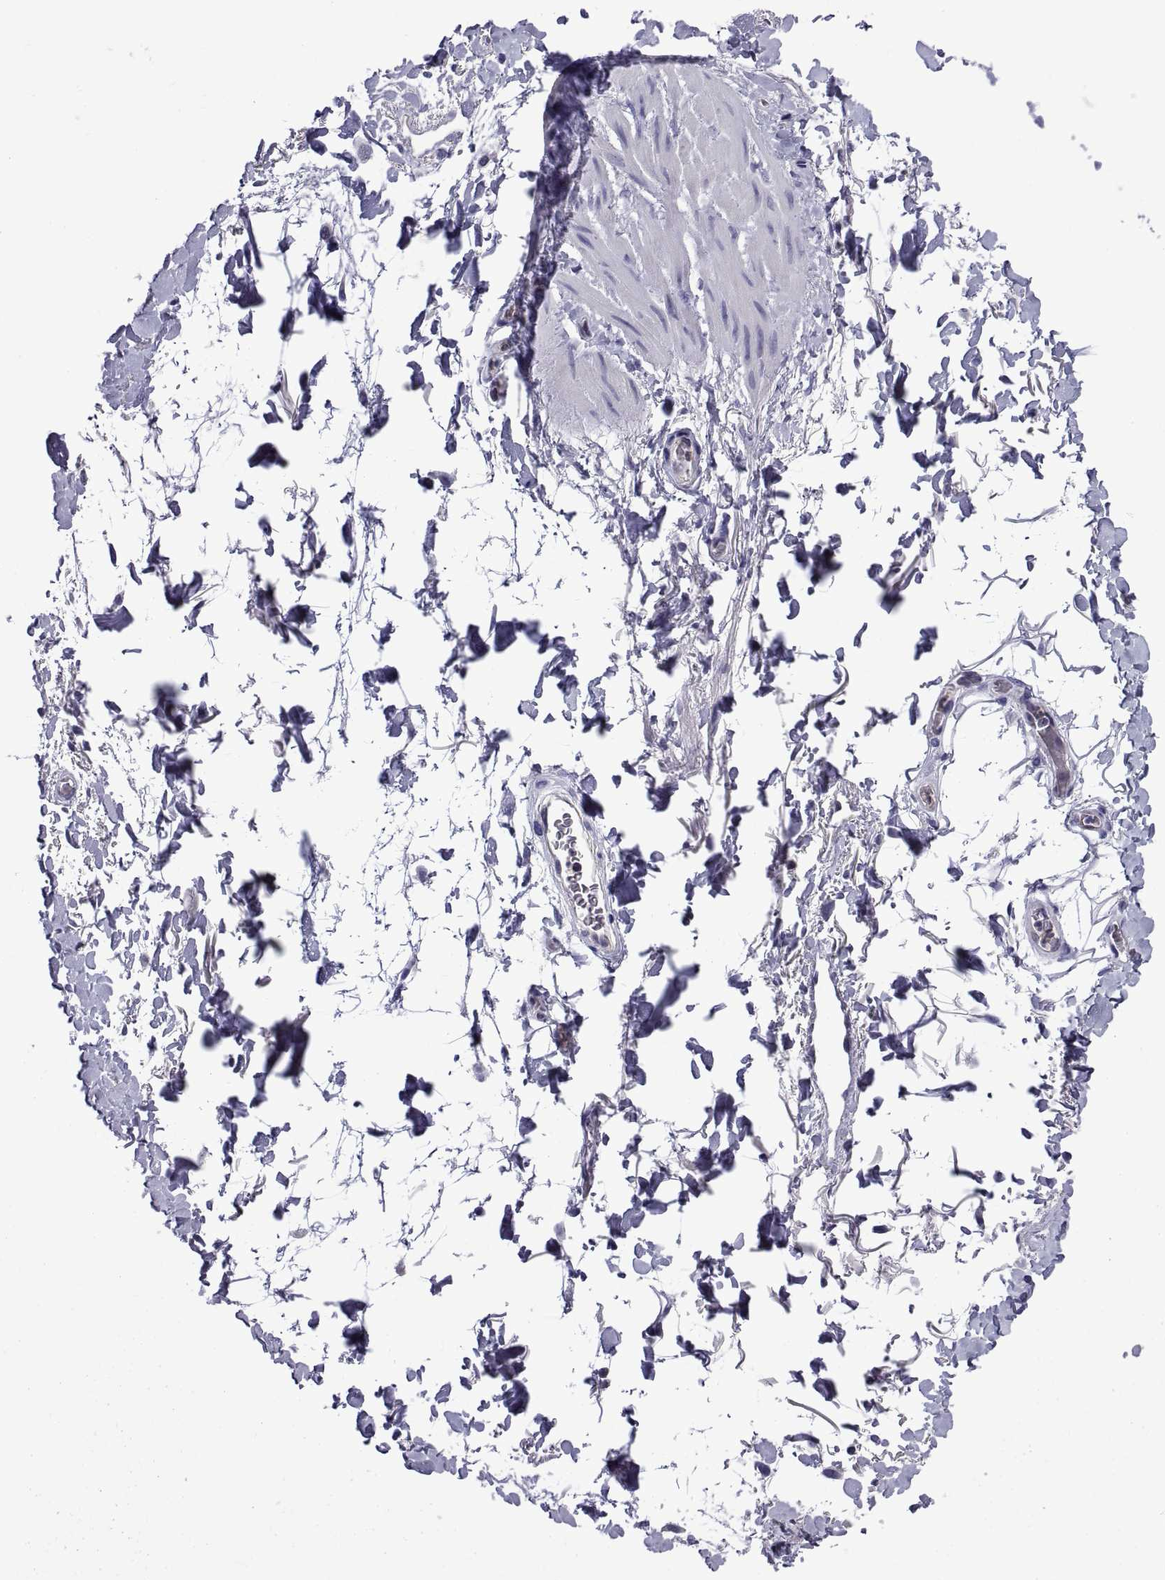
{"staining": {"intensity": "negative", "quantity": "none", "location": "none"}, "tissue": "adipose tissue", "cell_type": "Adipocytes", "image_type": "normal", "snomed": [{"axis": "morphology", "description": "Normal tissue, NOS"}, {"axis": "topography", "description": "Anal"}, {"axis": "topography", "description": "Peripheral nerve tissue"}], "caption": "The immunohistochemistry photomicrograph has no significant expression in adipocytes of adipose tissue.", "gene": "LCN9", "patient": {"sex": "male", "age": 53}}